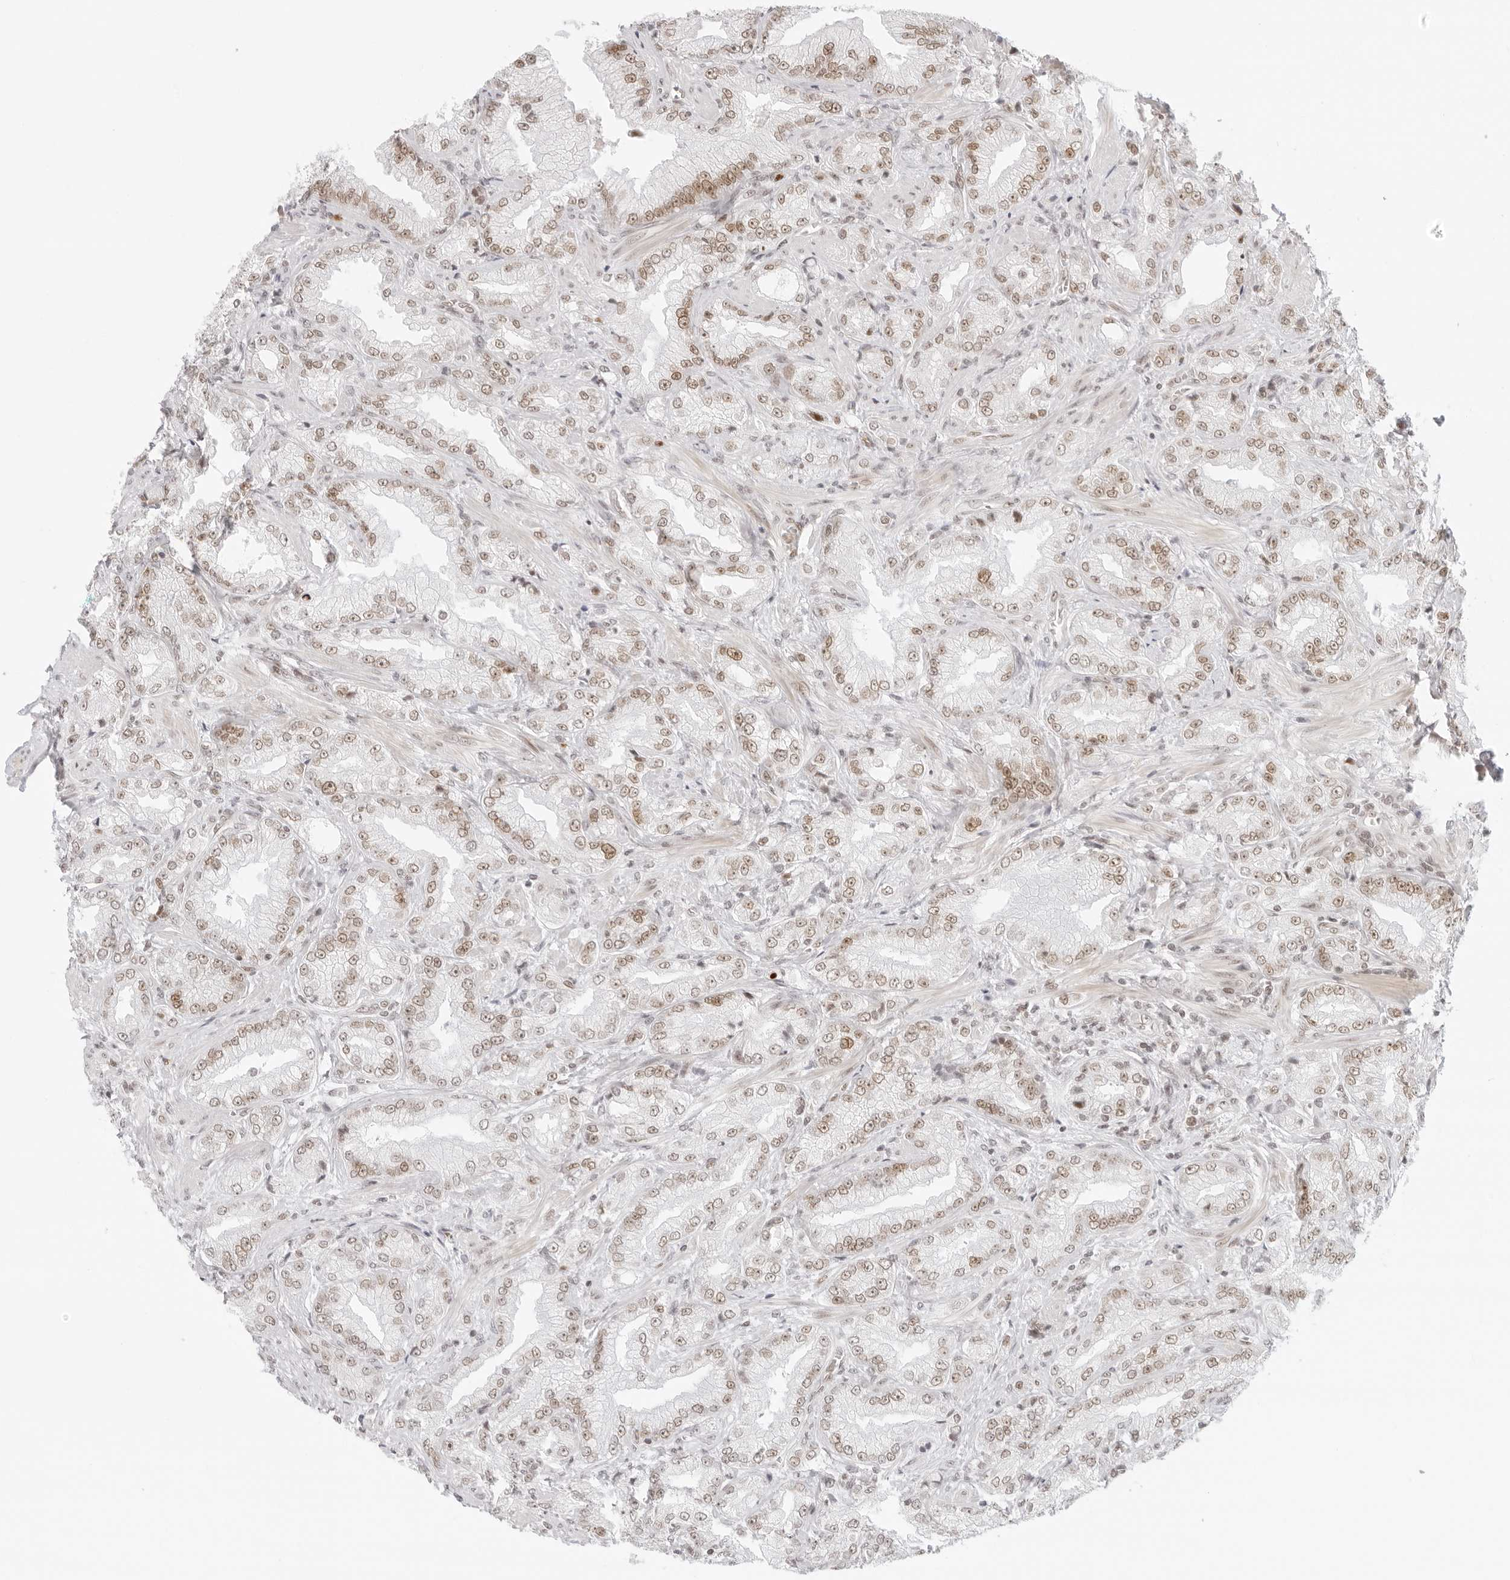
{"staining": {"intensity": "weak", "quantity": "25%-75%", "location": "nuclear"}, "tissue": "prostate cancer", "cell_type": "Tumor cells", "image_type": "cancer", "snomed": [{"axis": "morphology", "description": "Adenocarcinoma, Low grade"}, {"axis": "topography", "description": "Prostate"}], "caption": "This is a photomicrograph of immunohistochemistry staining of prostate adenocarcinoma (low-grade), which shows weak staining in the nuclear of tumor cells.", "gene": "RCC1", "patient": {"sex": "male", "age": 62}}